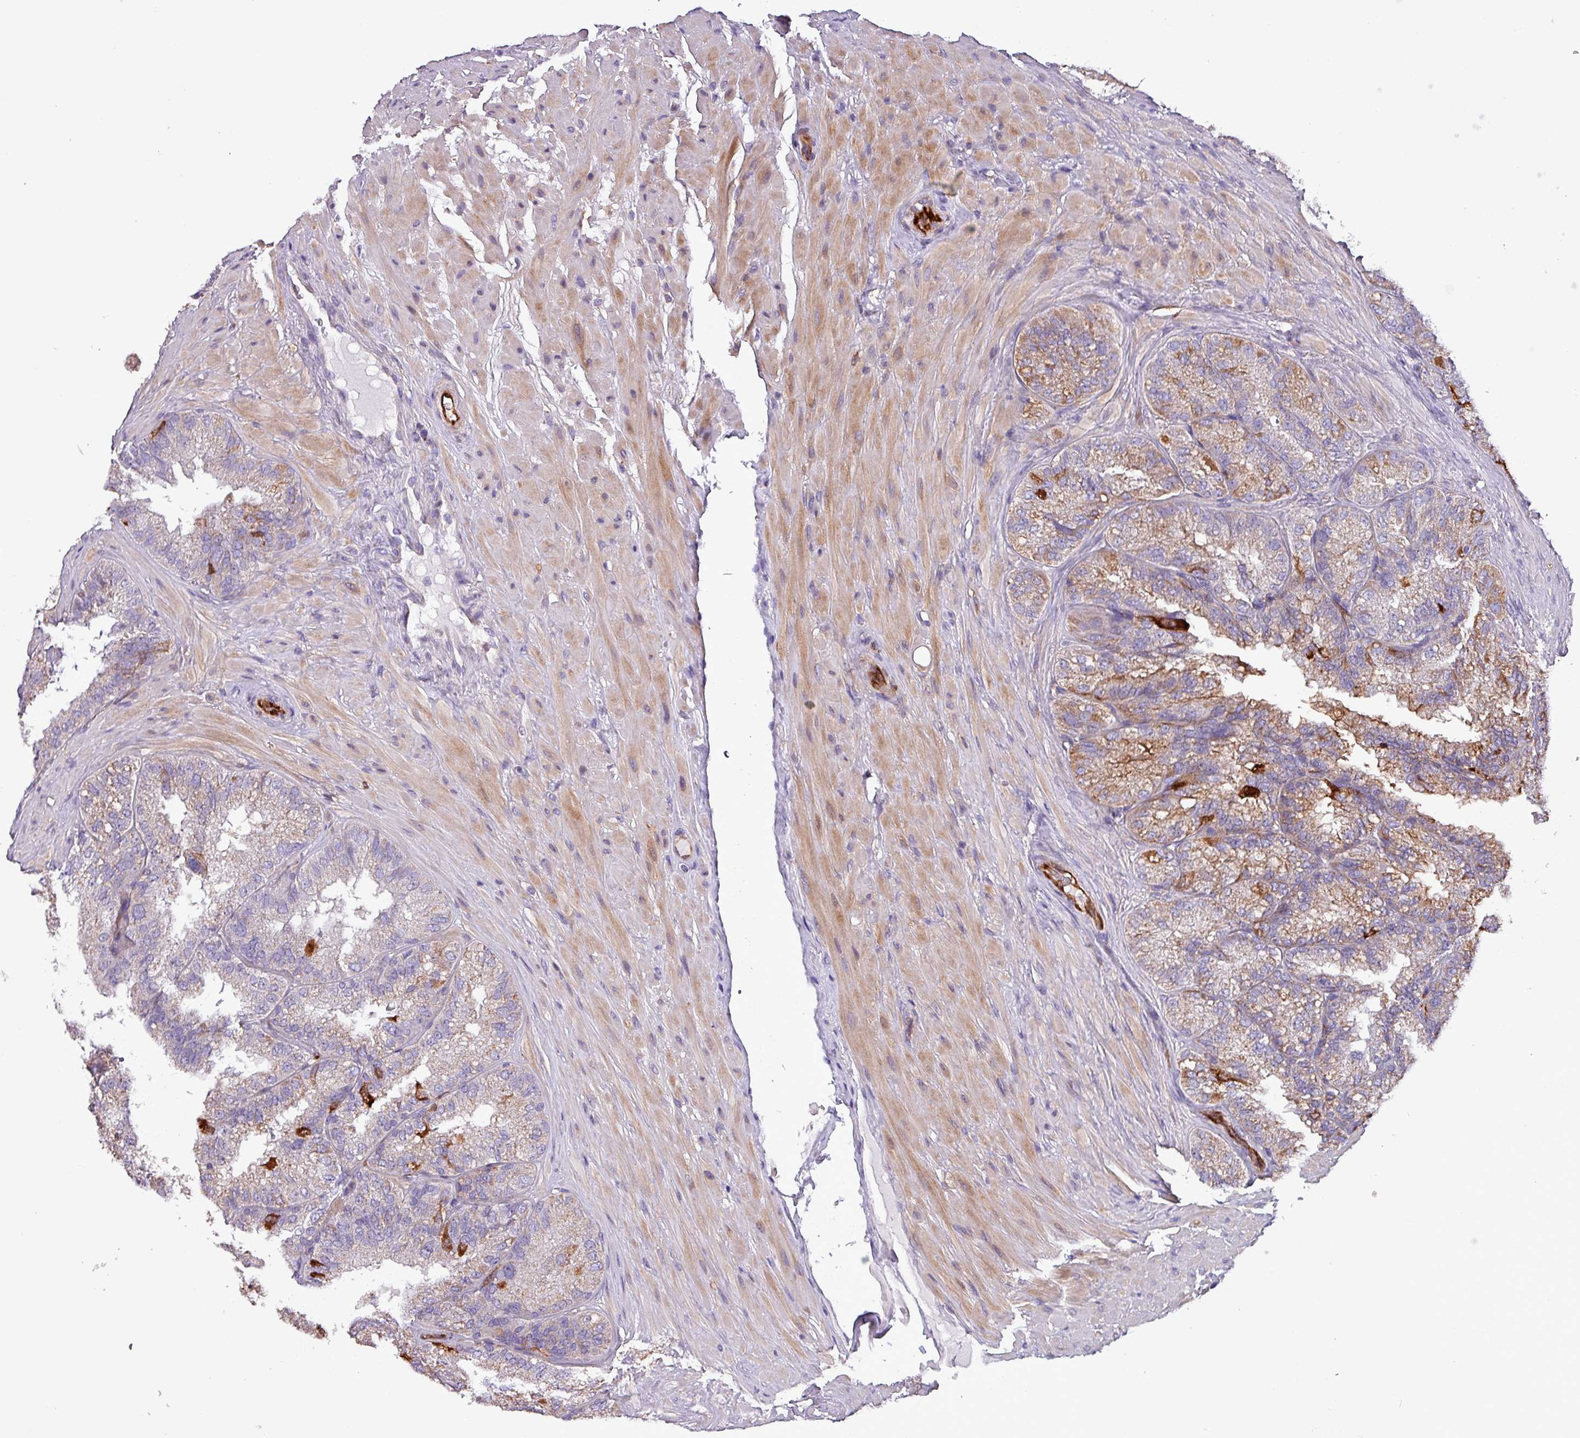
{"staining": {"intensity": "moderate", "quantity": ">75%", "location": "cytoplasmic/membranous"}, "tissue": "seminal vesicle", "cell_type": "Glandular cells", "image_type": "normal", "snomed": [{"axis": "morphology", "description": "Normal tissue, NOS"}, {"axis": "topography", "description": "Seminal veicle"}], "caption": "The image shows immunohistochemical staining of unremarkable seminal vesicle. There is moderate cytoplasmic/membranous expression is appreciated in approximately >75% of glandular cells.", "gene": "SCIN", "patient": {"sex": "male", "age": 58}}